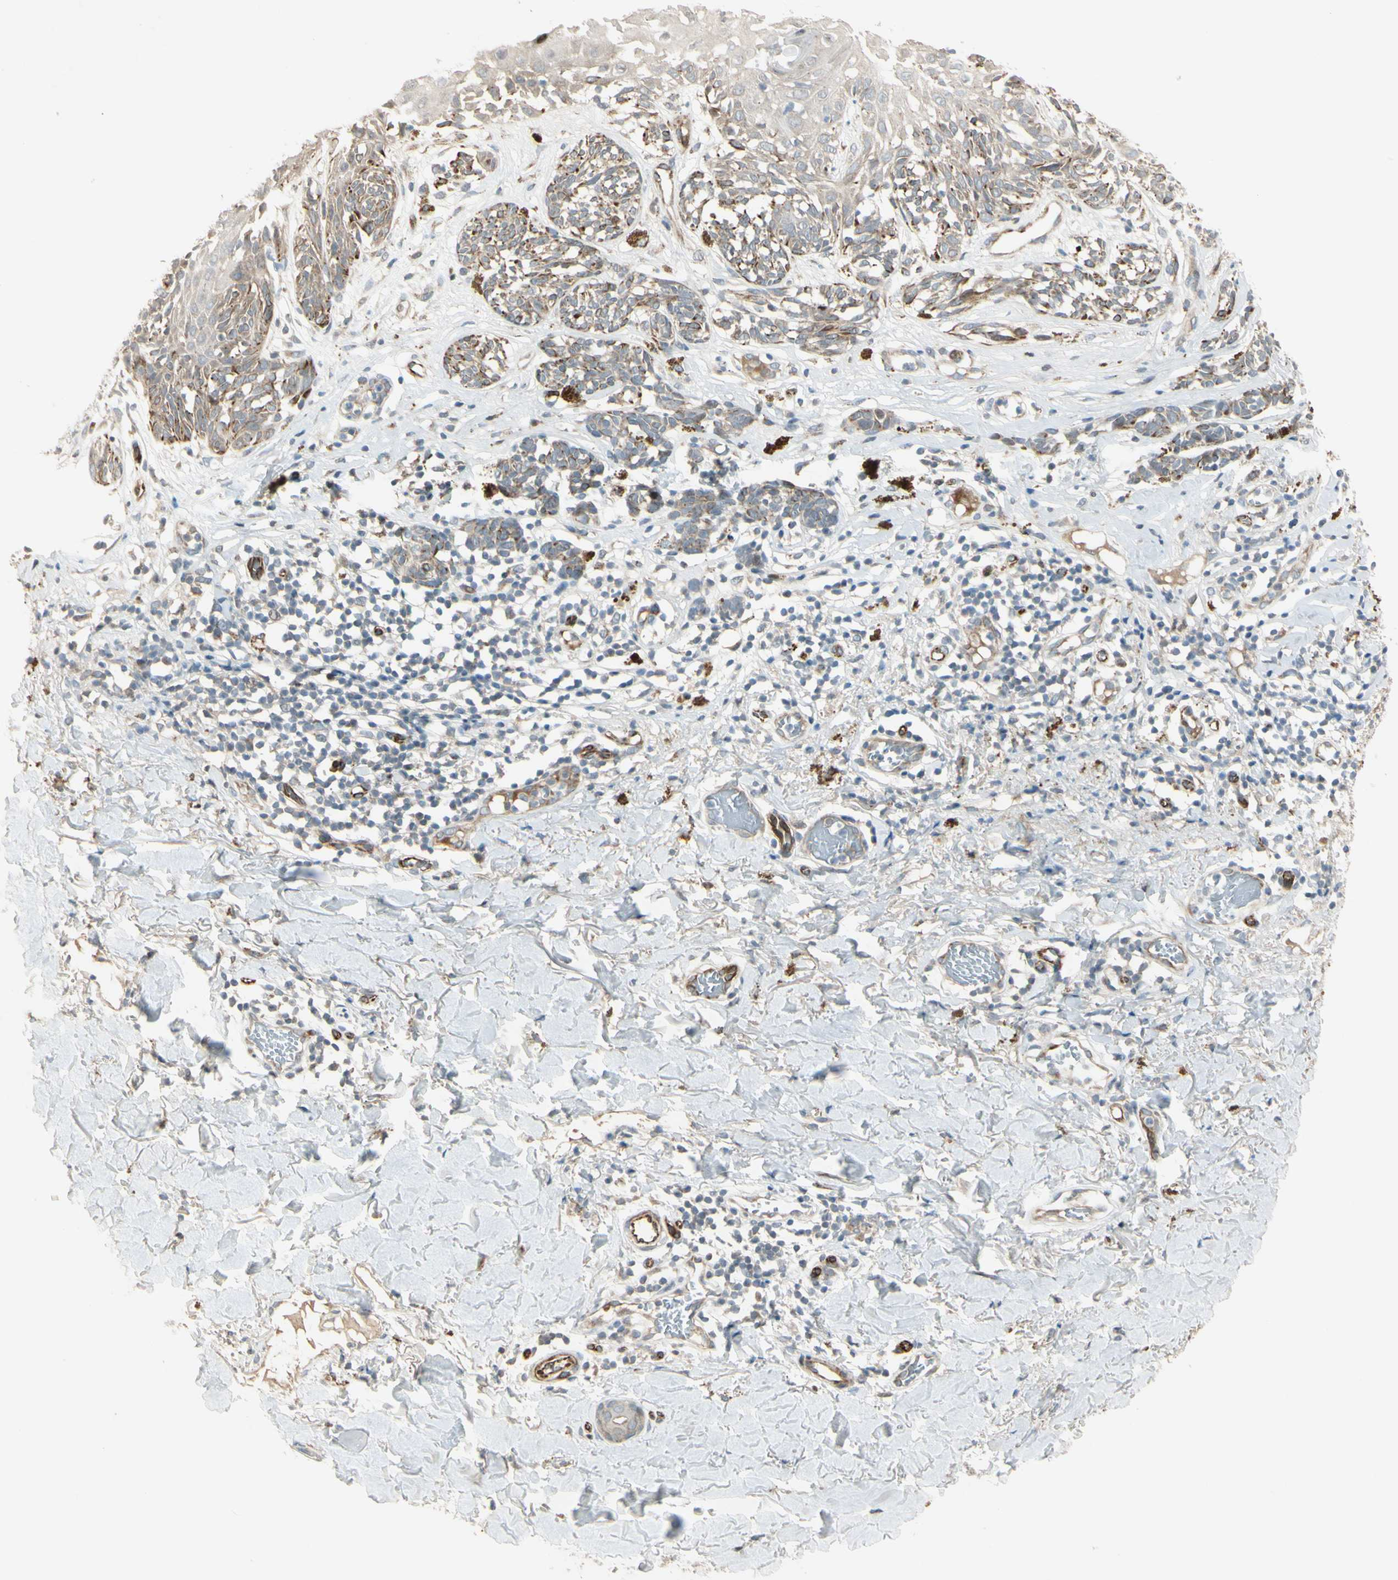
{"staining": {"intensity": "moderate", "quantity": ">75%", "location": "cytoplasmic/membranous"}, "tissue": "melanoma", "cell_type": "Tumor cells", "image_type": "cancer", "snomed": [{"axis": "morphology", "description": "Malignant melanoma, NOS"}, {"axis": "topography", "description": "Skin"}], "caption": "Moderate cytoplasmic/membranous protein expression is present in about >75% of tumor cells in melanoma.", "gene": "NDFIP1", "patient": {"sex": "male", "age": 64}}